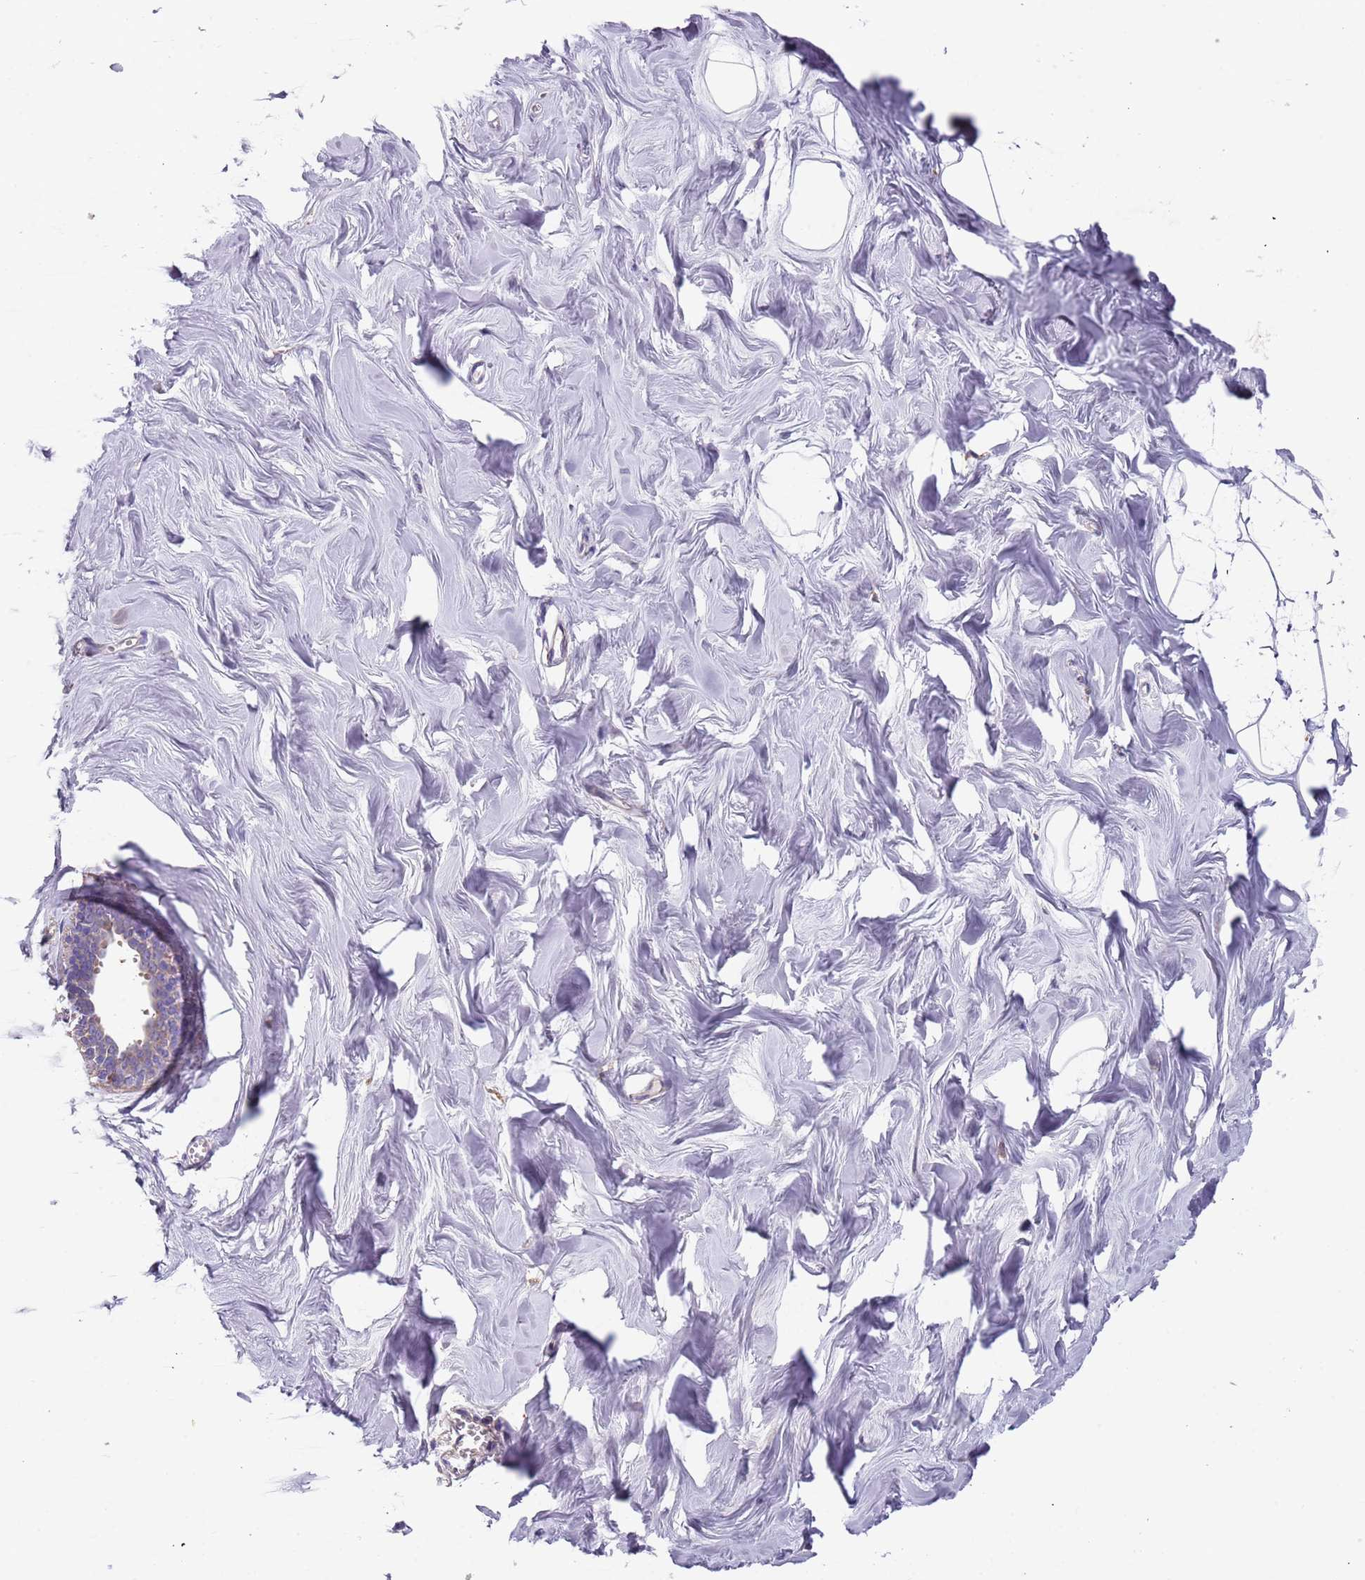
{"staining": {"intensity": "negative", "quantity": "none", "location": "none"}, "tissue": "breast", "cell_type": "Adipocytes", "image_type": "normal", "snomed": [{"axis": "morphology", "description": "Normal tissue, NOS"}, {"axis": "topography", "description": "Breast"}], "caption": "DAB immunohistochemical staining of normal breast exhibits no significant staining in adipocytes.", "gene": "SYT4", "patient": {"sex": "female", "age": 27}}